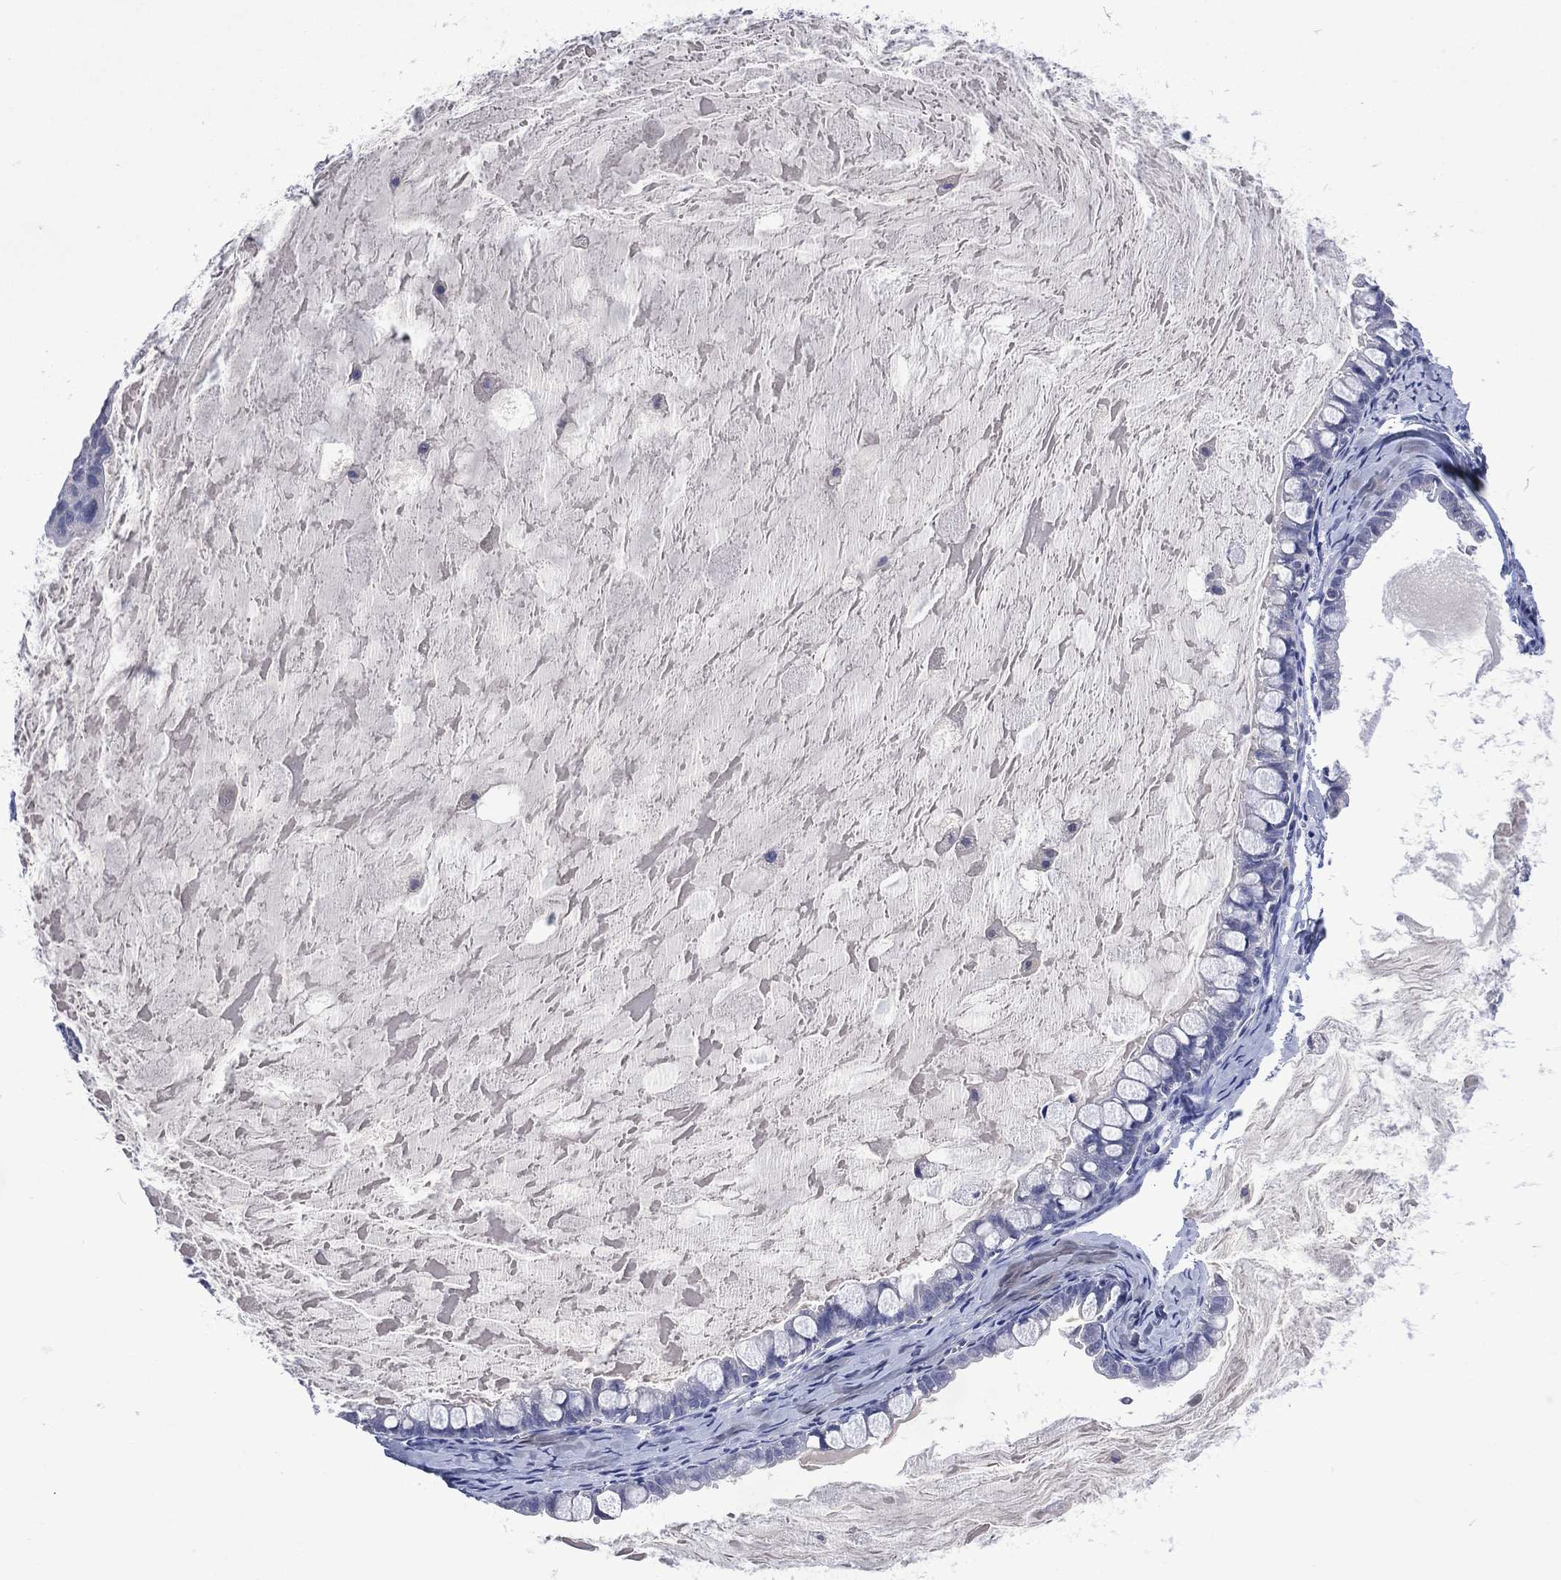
{"staining": {"intensity": "negative", "quantity": "none", "location": "none"}, "tissue": "ovarian cancer", "cell_type": "Tumor cells", "image_type": "cancer", "snomed": [{"axis": "morphology", "description": "Cystadenocarcinoma, mucinous, NOS"}, {"axis": "topography", "description": "Ovary"}], "caption": "Immunohistochemistry histopathology image of neoplastic tissue: human ovarian cancer (mucinous cystadenocarcinoma) stained with DAB reveals no significant protein expression in tumor cells.", "gene": "ASB10", "patient": {"sex": "female", "age": 63}}